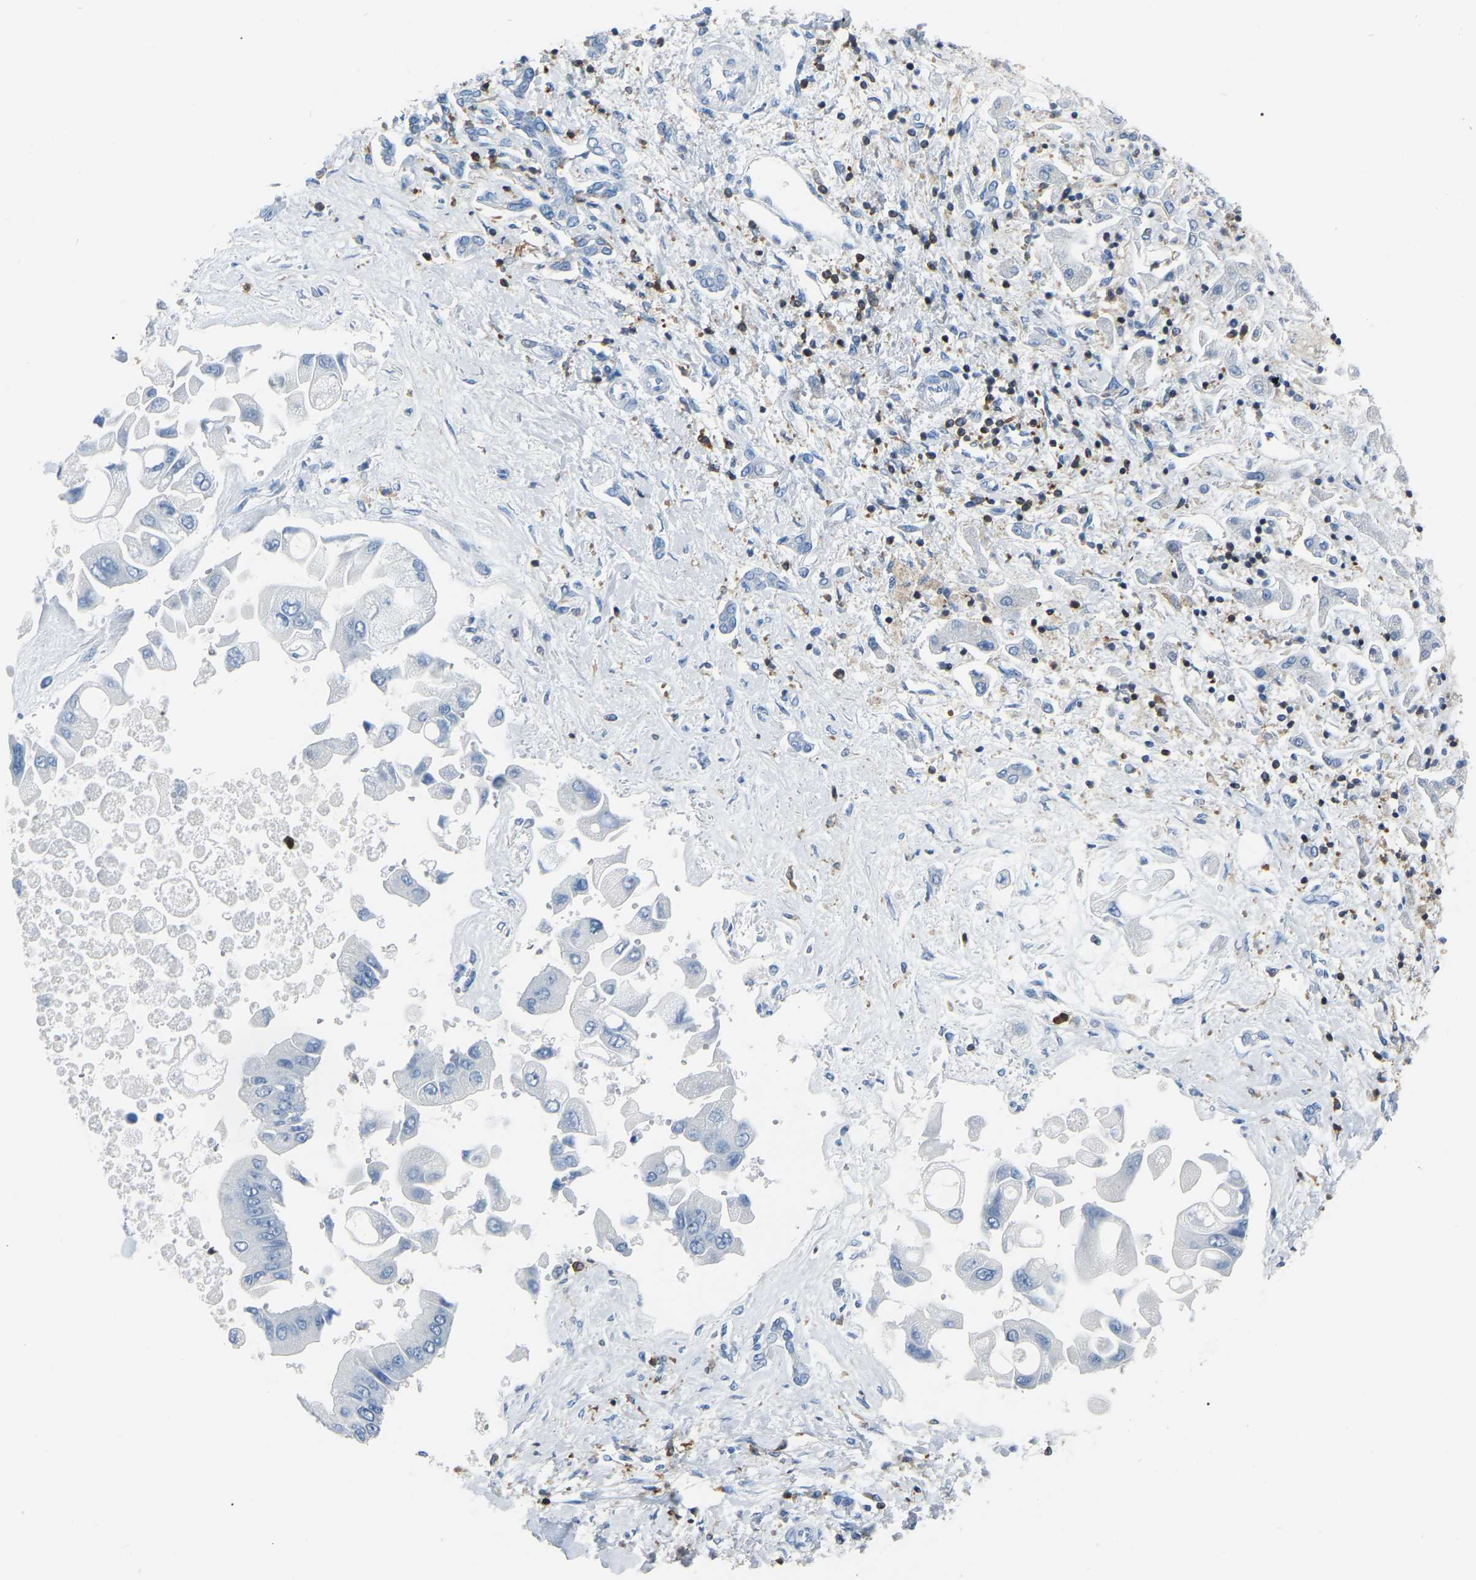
{"staining": {"intensity": "negative", "quantity": "none", "location": "none"}, "tissue": "liver cancer", "cell_type": "Tumor cells", "image_type": "cancer", "snomed": [{"axis": "morphology", "description": "Cholangiocarcinoma"}, {"axis": "topography", "description": "Liver"}], "caption": "Image shows no protein positivity in tumor cells of liver cancer (cholangiocarcinoma) tissue.", "gene": "ARHGAP45", "patient": {"sex": "male", "age": 50}}